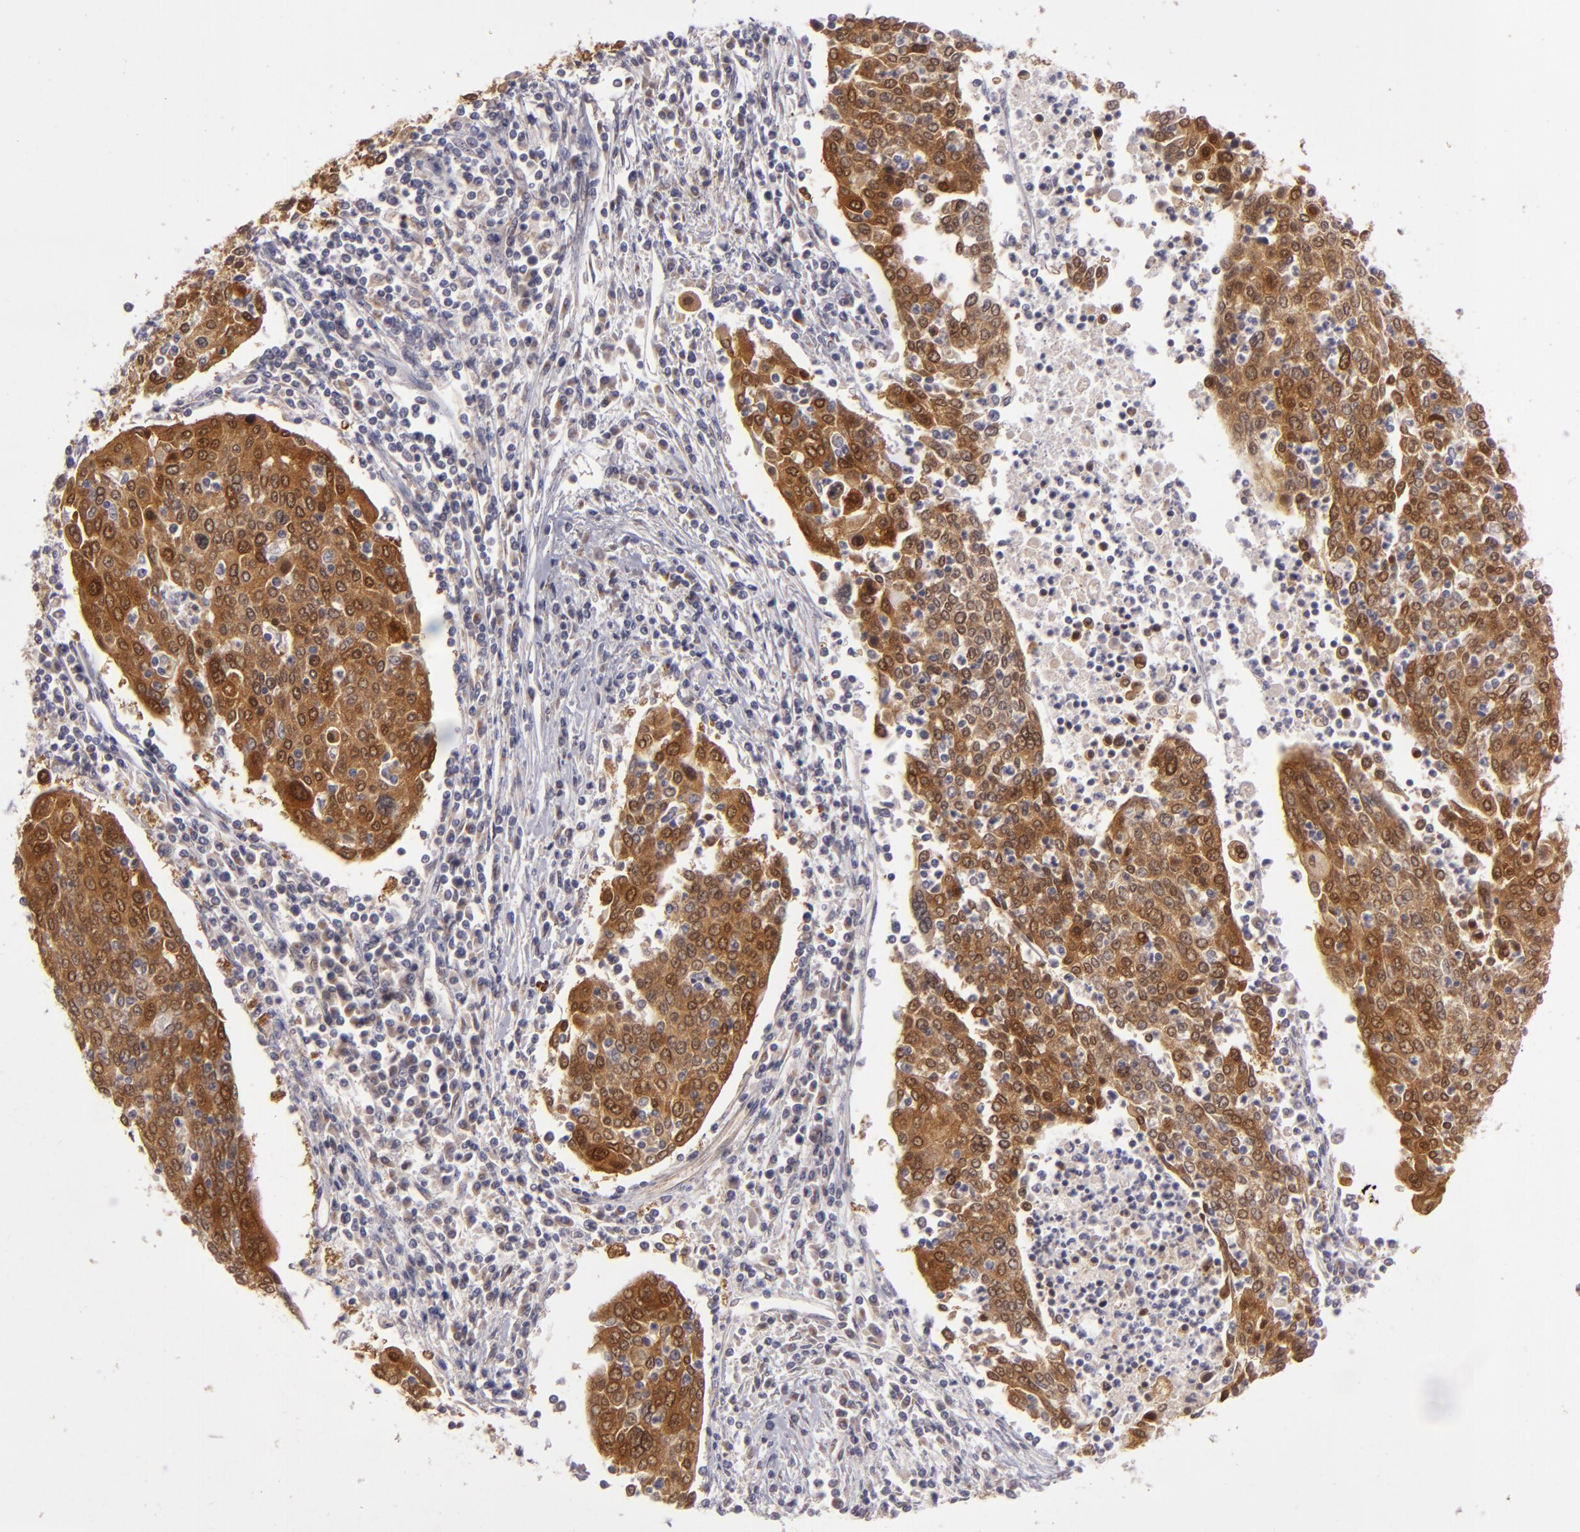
{"staining": {"intensity": "strong", "quantity": ">75%", "location": "cytoplasmic/membranous"}, "tissue": "cervical cancer", "cell_type": "Tumor cells", "image_type": "cancer", "snomed": [{"axis": "morphology", "description": "Squamous cell carcinoma, NOS"}, {"axis": "topography", "description": "Cervix"}], "caption": "Brown immunohistochemical staining in human cervical cancer shows strong cytoplasmic/membranous staining in approximately >75% of tumor cells. The staining is performed using DAB brown chromogen to label protein expression. The nuclei are counter-stained blue using hematoxylin.", "gene": "SH2D4A", "patient": {"sex": "female", "age": 40}}